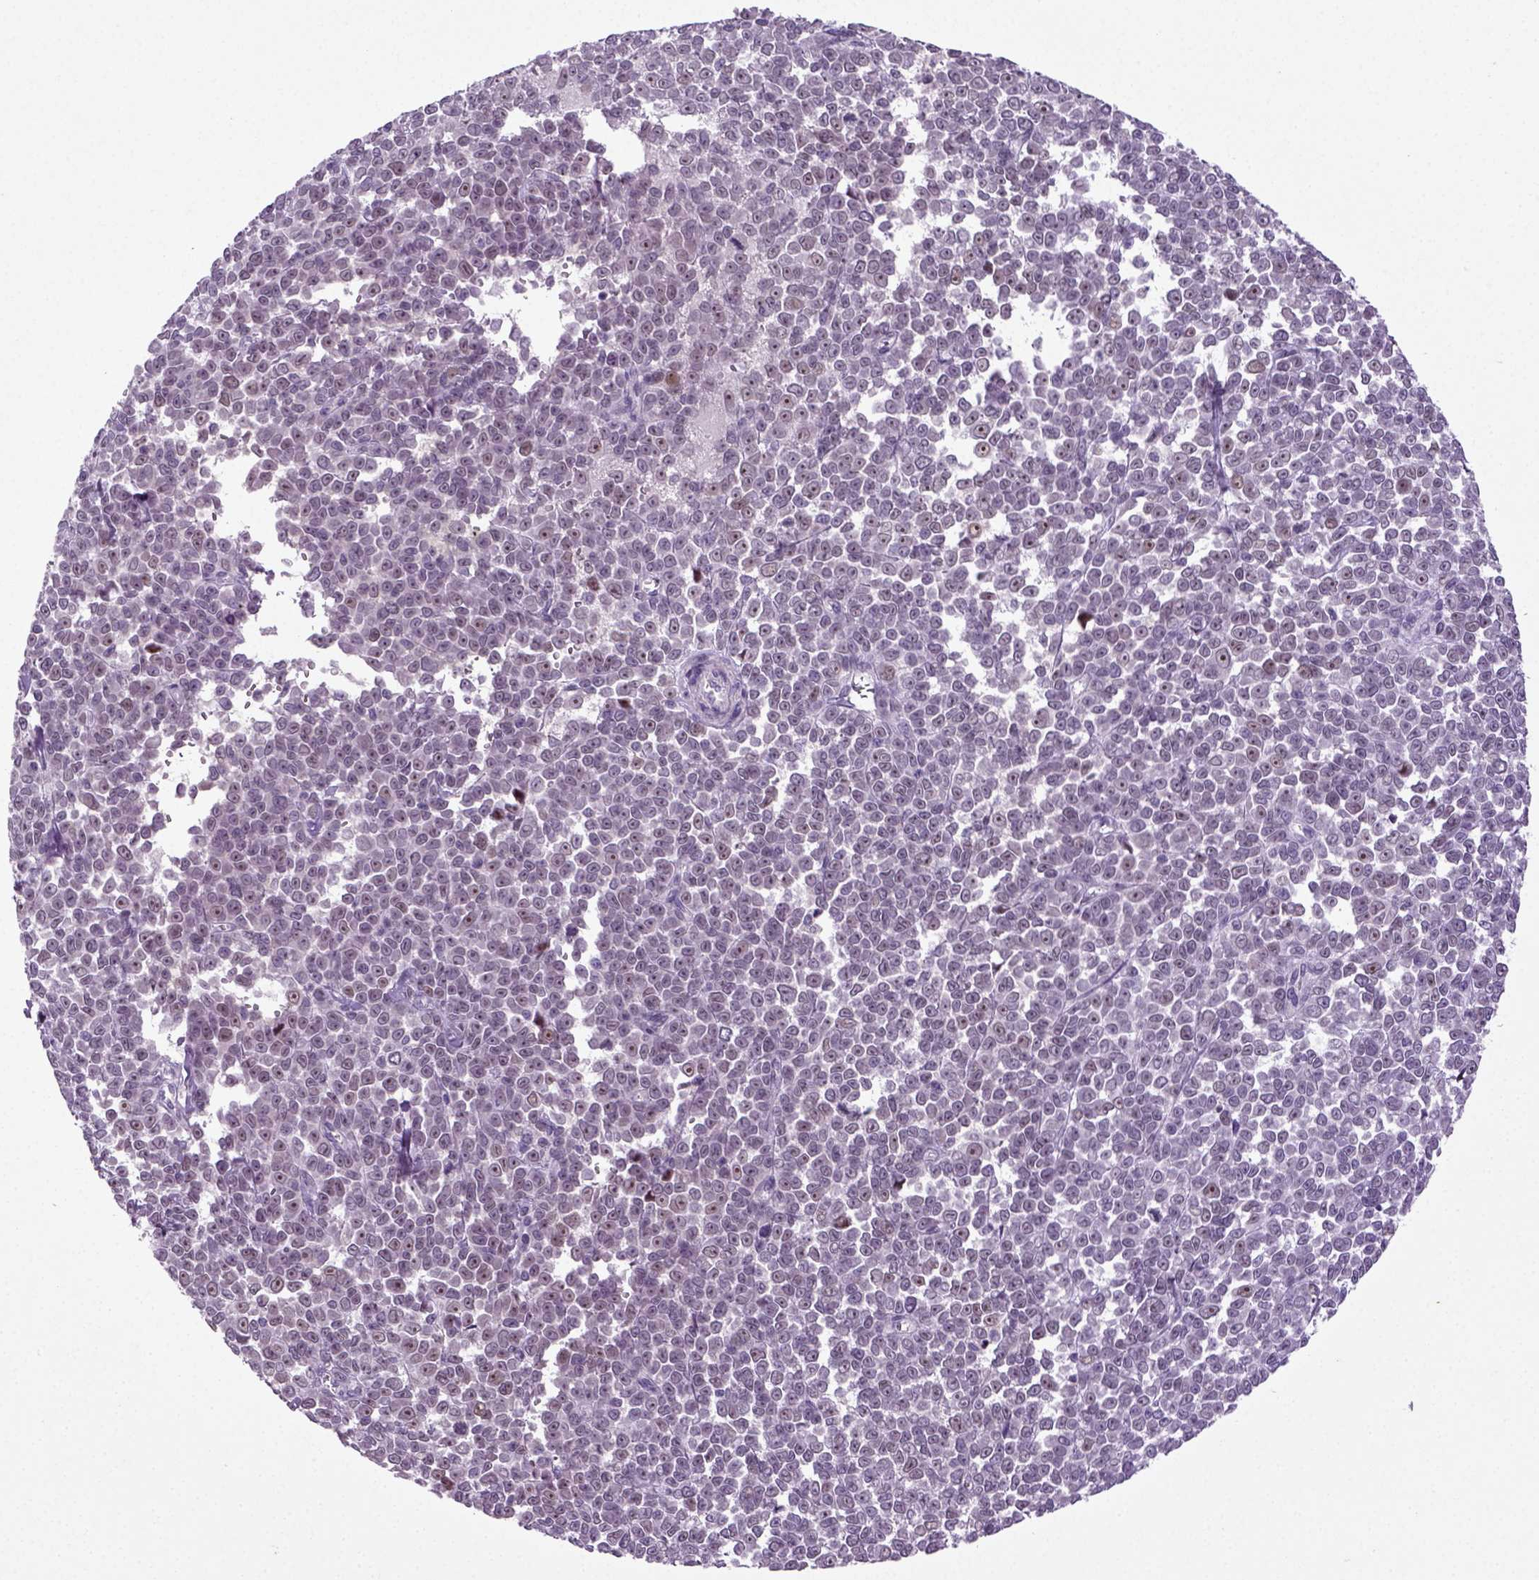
{"staining": {"intensity": "moderate", "quantity": "<25%", "location": "nuclear"}, "tissue": "melanoma", "cell_type": "Tumor cells", "image_type": "cancer", "snomed": [{"axis": "morphology", "description": "Malignant melanoma, NOS"}, {"axis": "topography", "description": "Skin"}], "caption": "Melanoma stained for a protein (brown) demonstrates moderate nuclear positive expression in about <25% of tumor cells.", "gene": "SYNGAP1", "patient": {"sex": "female", "age": 95}}